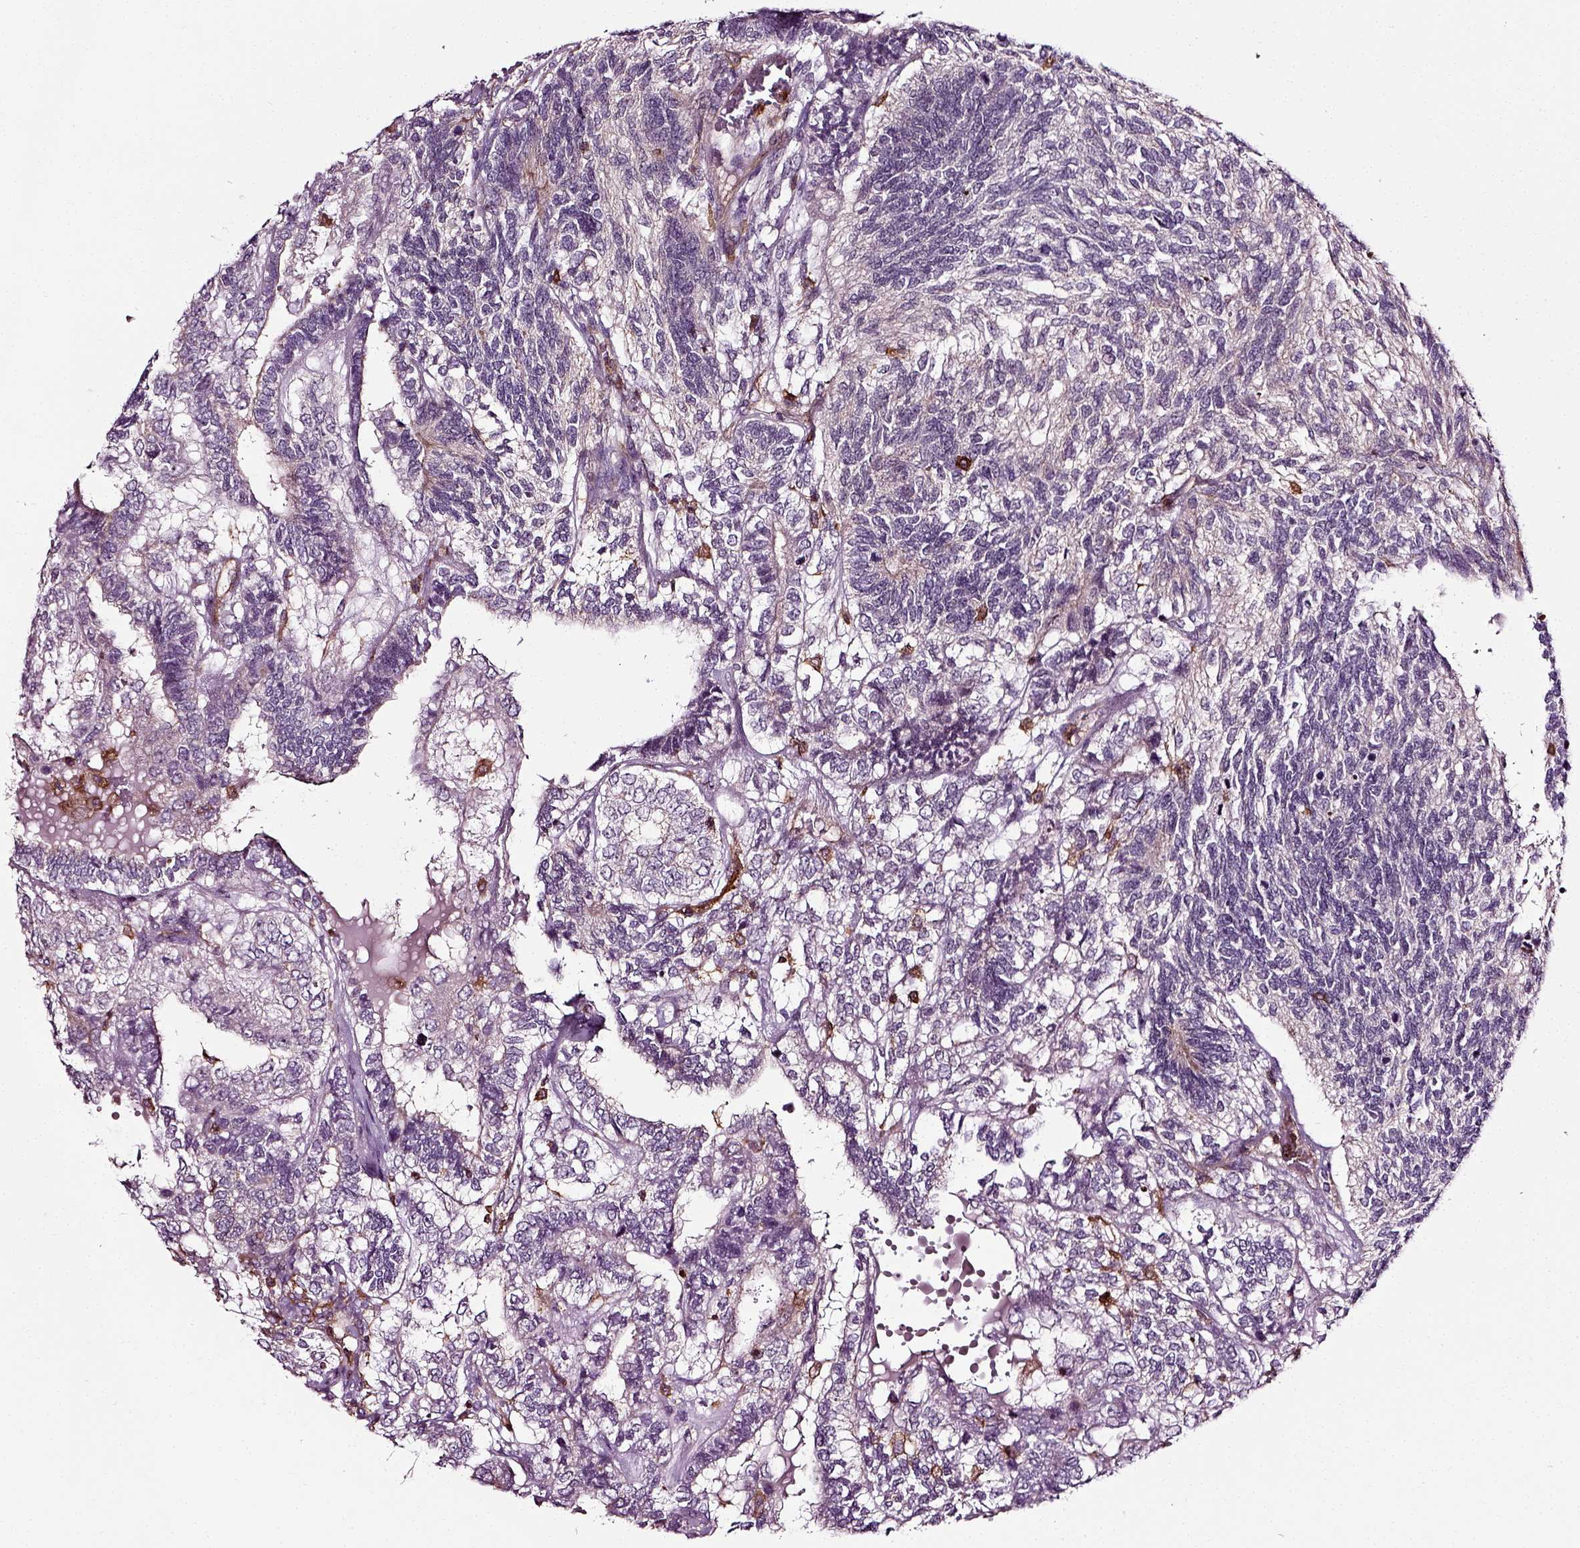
{"staining": {"intensity": "negative", "quantity": "none", "location": "none"}, "tissue": "testis cancer", "cell_type": "Tumor cells", "image_type": "cancer", "snomed": [{"axis": "morphology", "description": "Seminoma, NOS"}, {"axis": "morphology", "description": "Carcinoma, Embryonal, NOS"}, {"axis": "topography", "description": "Testis"}], "caption": "This is an immunohistochemistry photomicrograph of testis seminoma. There is no positivity in tumor cells.", "gene": "RHOF", "patient": {"sex": "male", "age": 41}}